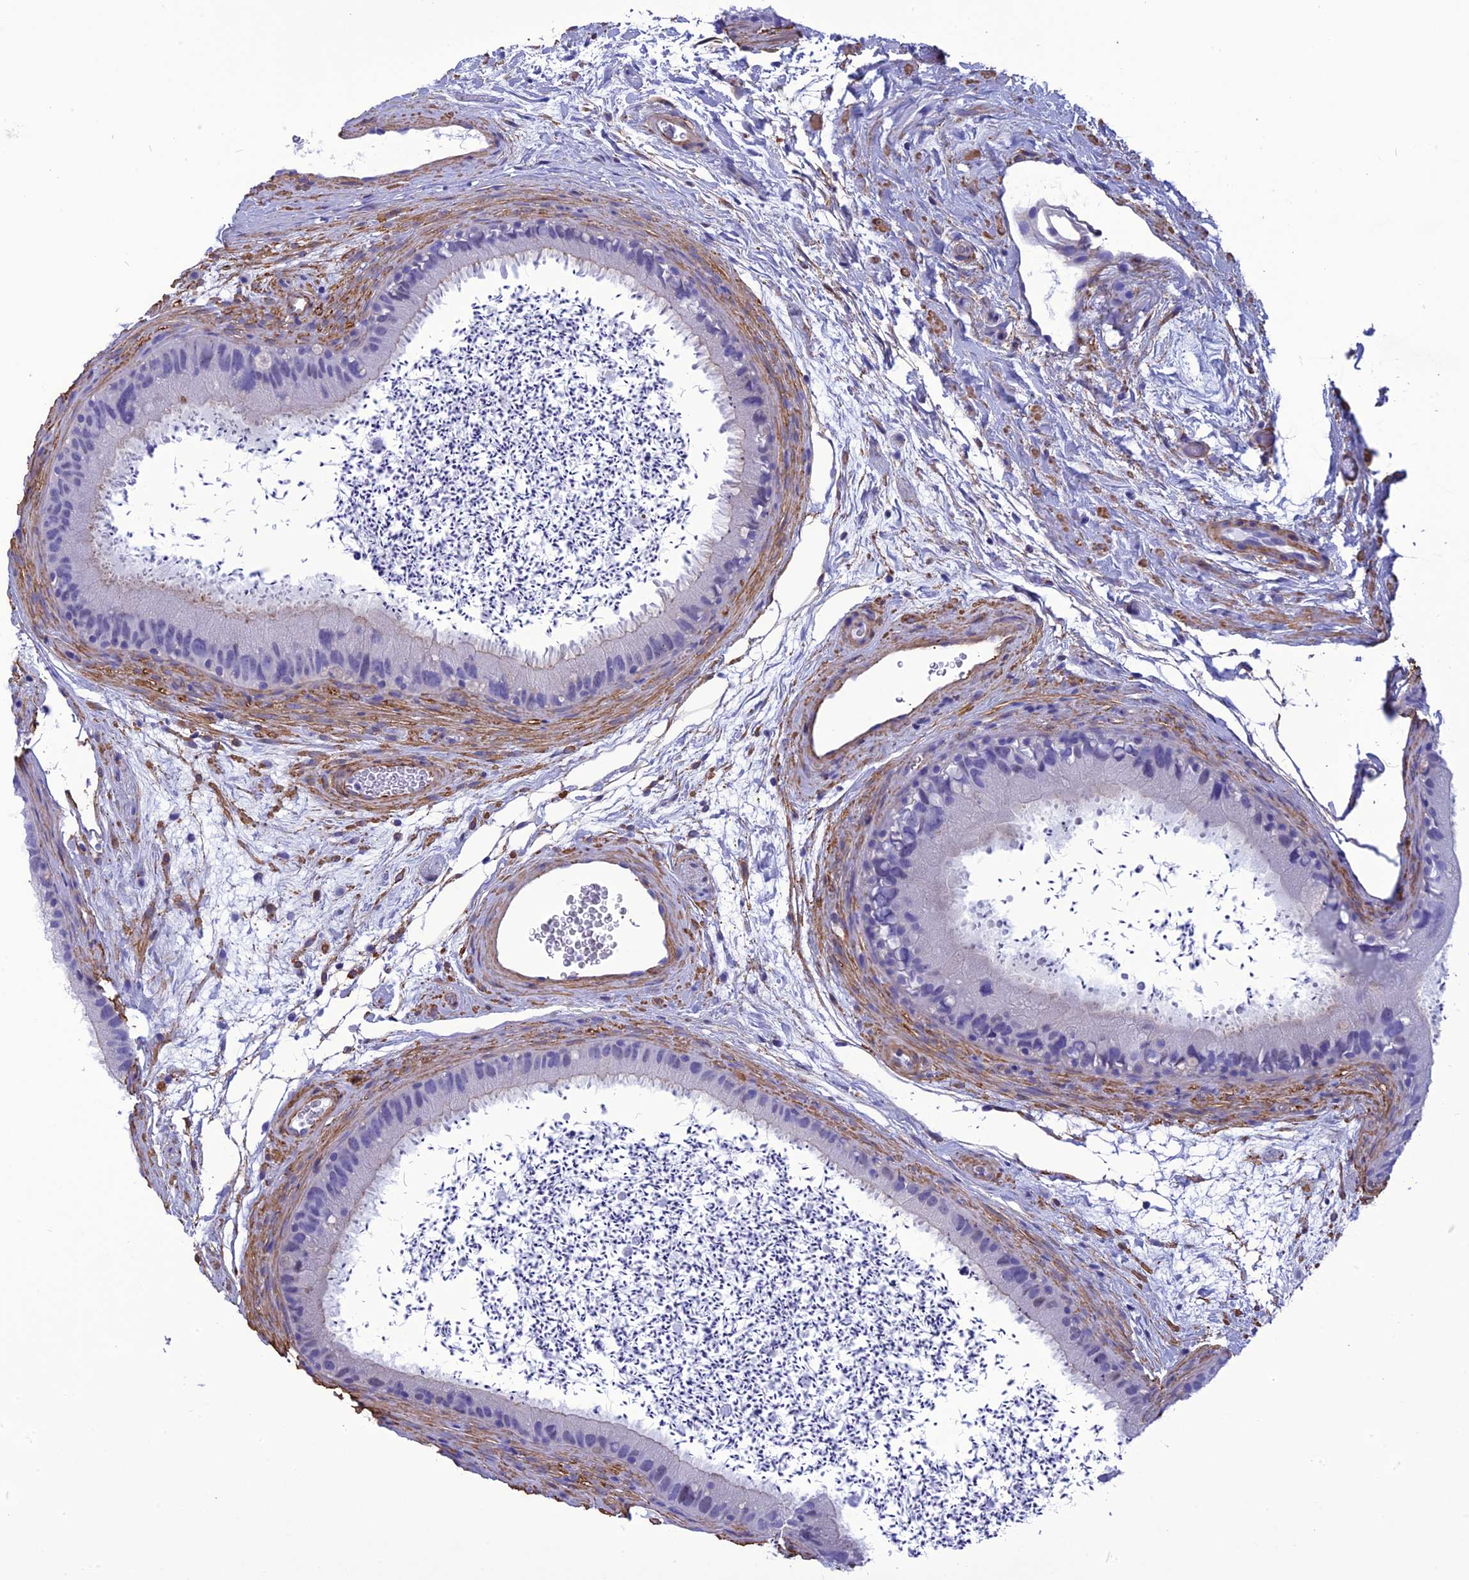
{"staining": {"intensity": "negative", "quantity": "none", "location": "none"}, "tissue": "epididymis", "cell_type": "Glandular cells", "image_type": "normal", "snomed": [{"axis": "morphology", "description": "Normal tissue, NOS"}, {"axis": "topography", "description": "Epididymis, spermatic cord, NOS"}], "caption": "Immunohistochemical staining of normal epididymis exhibits no significant positivity in glandular cells.", "gene": "NKD1", "patient": {"sex": "male", "age": 50}}